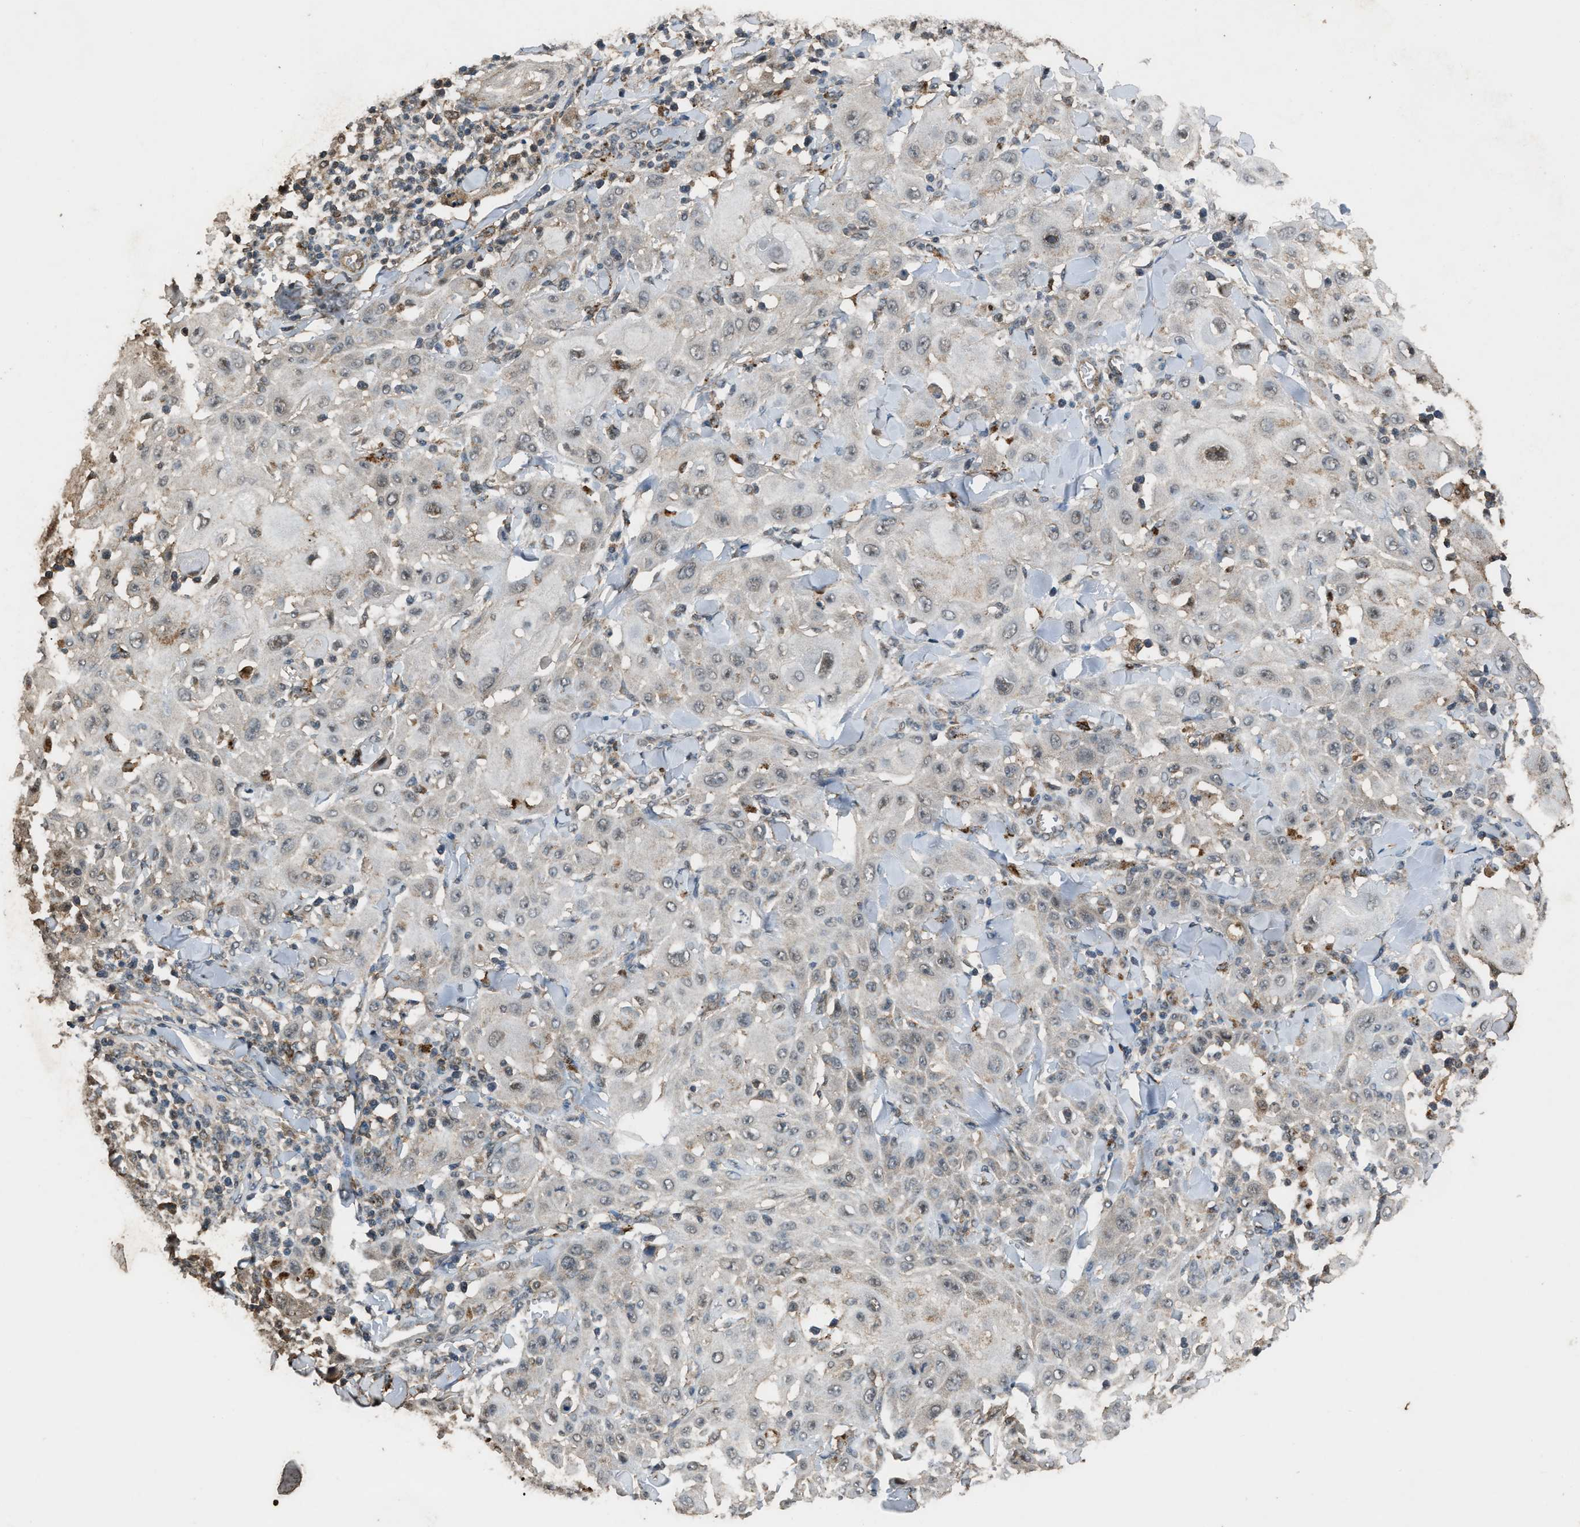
{"staining": {"intensity": "negative", "quantity": "none", "location": "none"}, "tissue": "skin cancer", "cell_type": "Tumor cells", "image_type": "cancer", "snomed": [{"axis": "morphology", "description": "Squamous cell carcinoma, NOS"}, {"axis": "topography", "description": "Skin"}], "caption": "This micrograph is of skin cancer stained with immunohistochemistry (IHC) to label a protein in brown with the nuclei are counter-stained blue. There is no expression in tumor cells.", "gene": "PSMD1", "patient": {"sex": "male", "age": 24}}